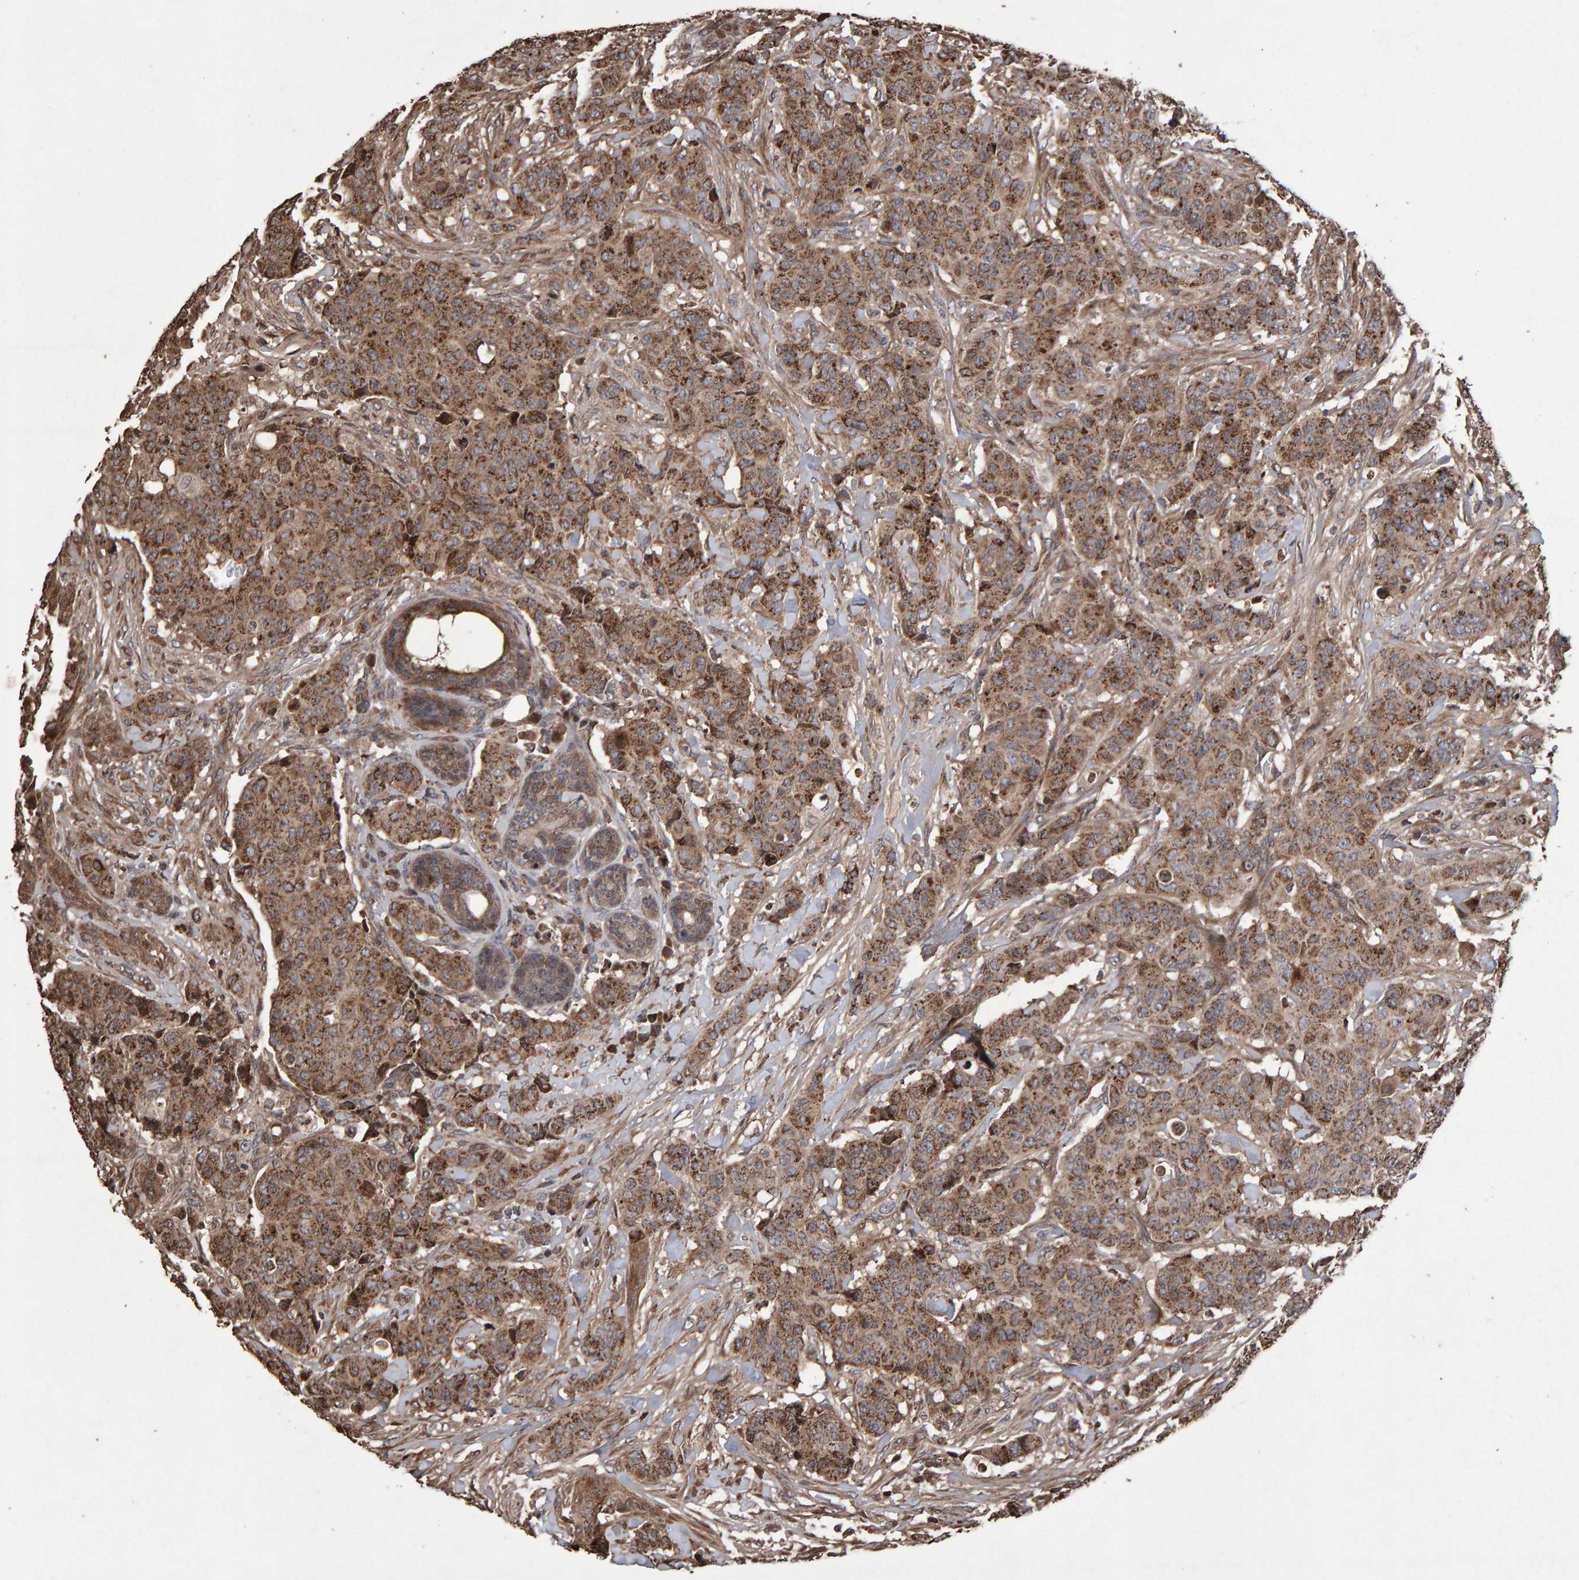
{"staining": {"intensity": "moderate", "quantity": ">75%", "location": "cytoplasmic/membranous"}, "tissue": "breast cancer", "cell_type": "Tumor cells", "image_type": "cancer", "snomed": [{"axis": "morphology", "description": "Normal tissue, NOS"}, {"axis": "morphology", "description": "Duct carcinoma"}, {"axis": "topography", "description": "Breast"}], "caption": "Immunohistochemistry histopathology image of neoplastic tissue: breast invasive ductal carcinoma stained using IHC reveals medium levels of moderate protein expression localized specifically in the cytoplasmic/membranous of tumor cells, appearing as a cytoplasmic/membranous brown color.", "gene": "OSBP2", "patient": {"sex": "female", "age": 40}}